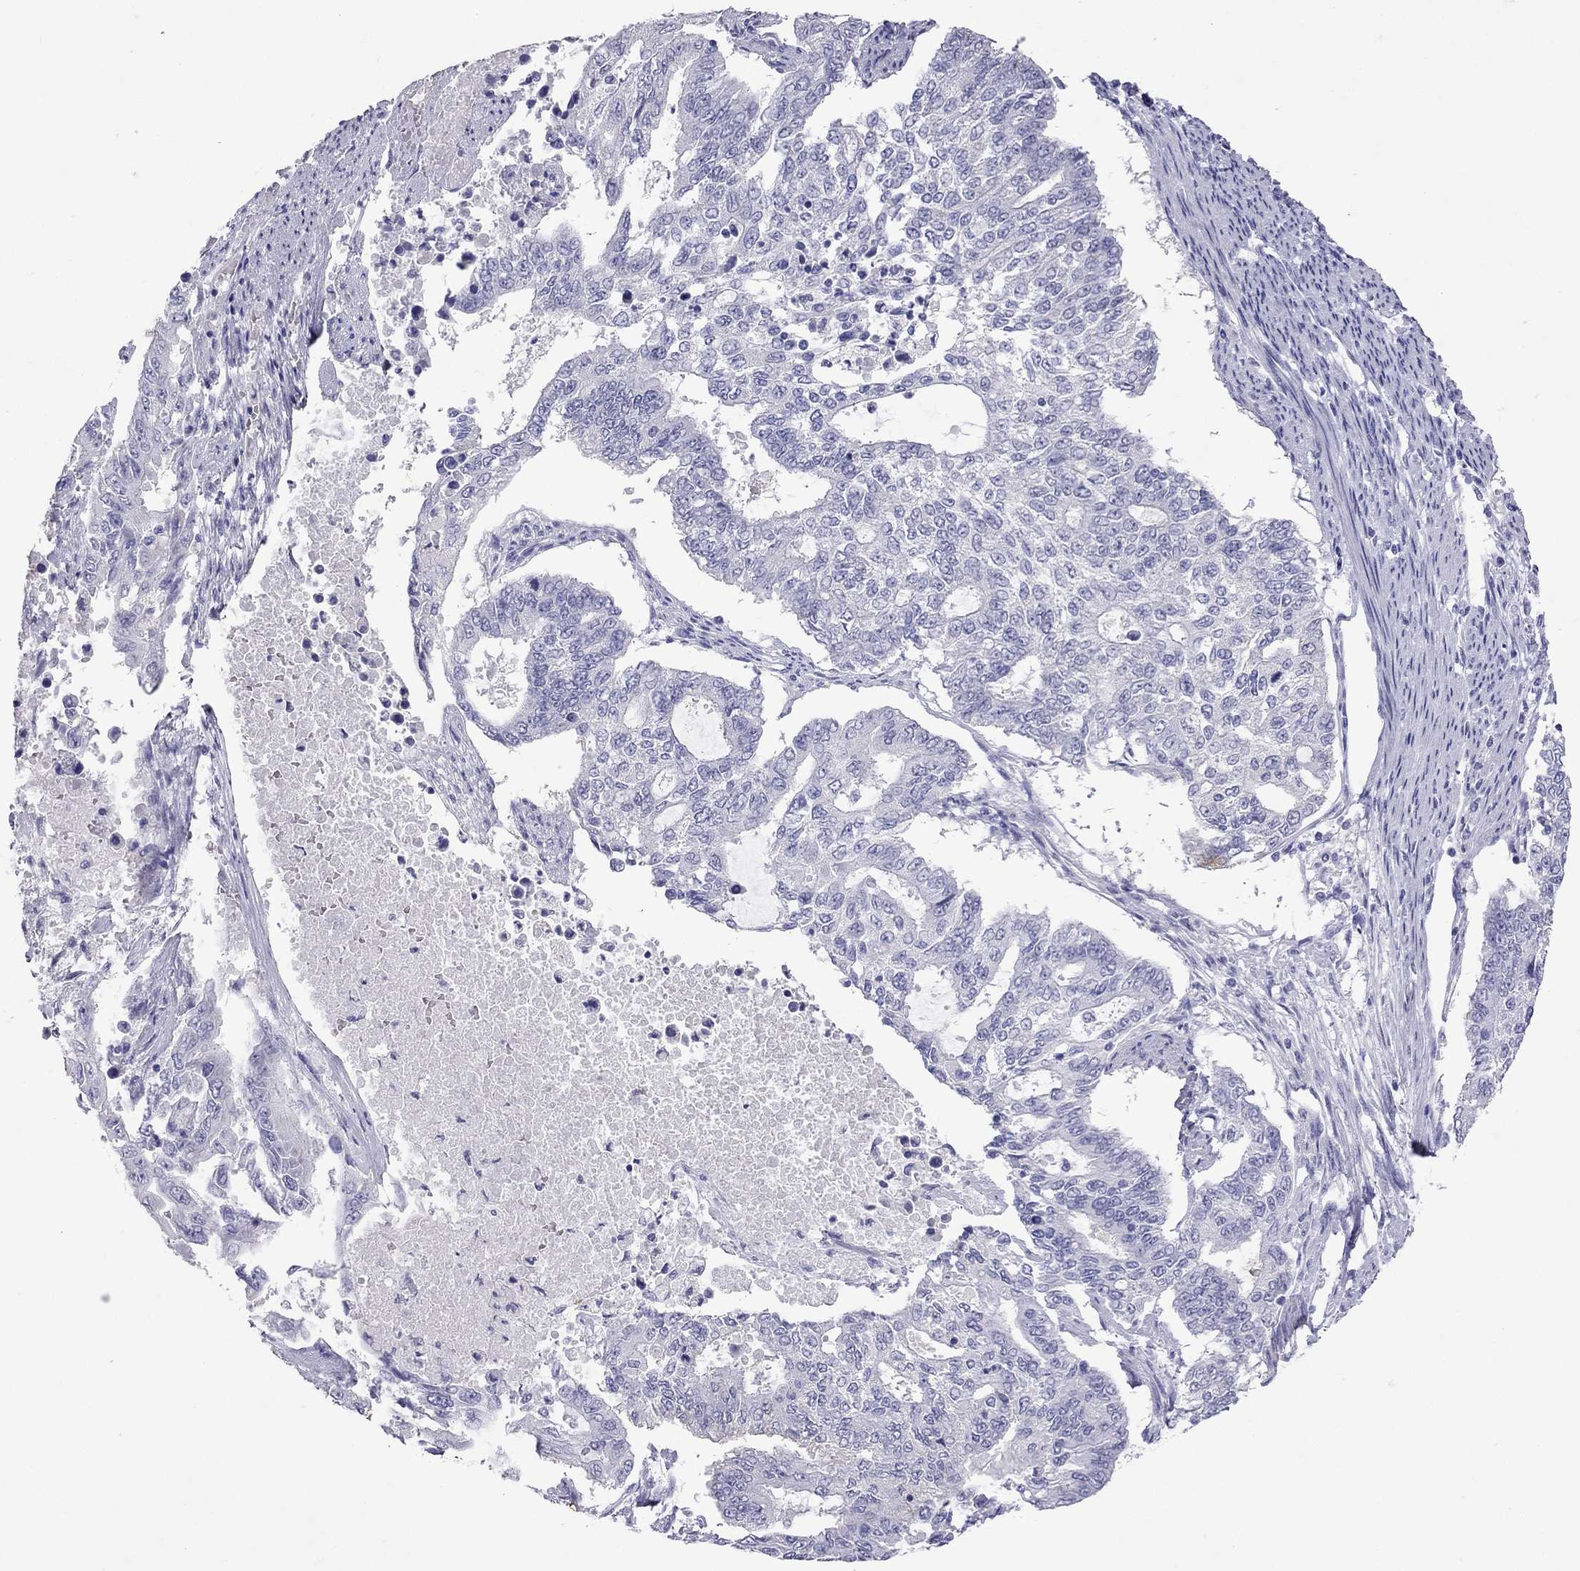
{"staining": {"intensity": "negative", "quantity": "none", "location": "none"}, "tissue": "endometrial cancer", "cell_type": "Tumor cells", "image_type": "cancer", "snomed": [{"axis": "morphology", "description": "Adenocarcinoma, NOS"}, {"axis": "topography", "description": "Uterus"}], "caption": "Tumor cells show no significant expression in adenocarcinoma (endometrial). (IHC, brightfield microscopy, high magnification).", "gene": "MUC16", "patient": {"sex": "female", "age": 59}}